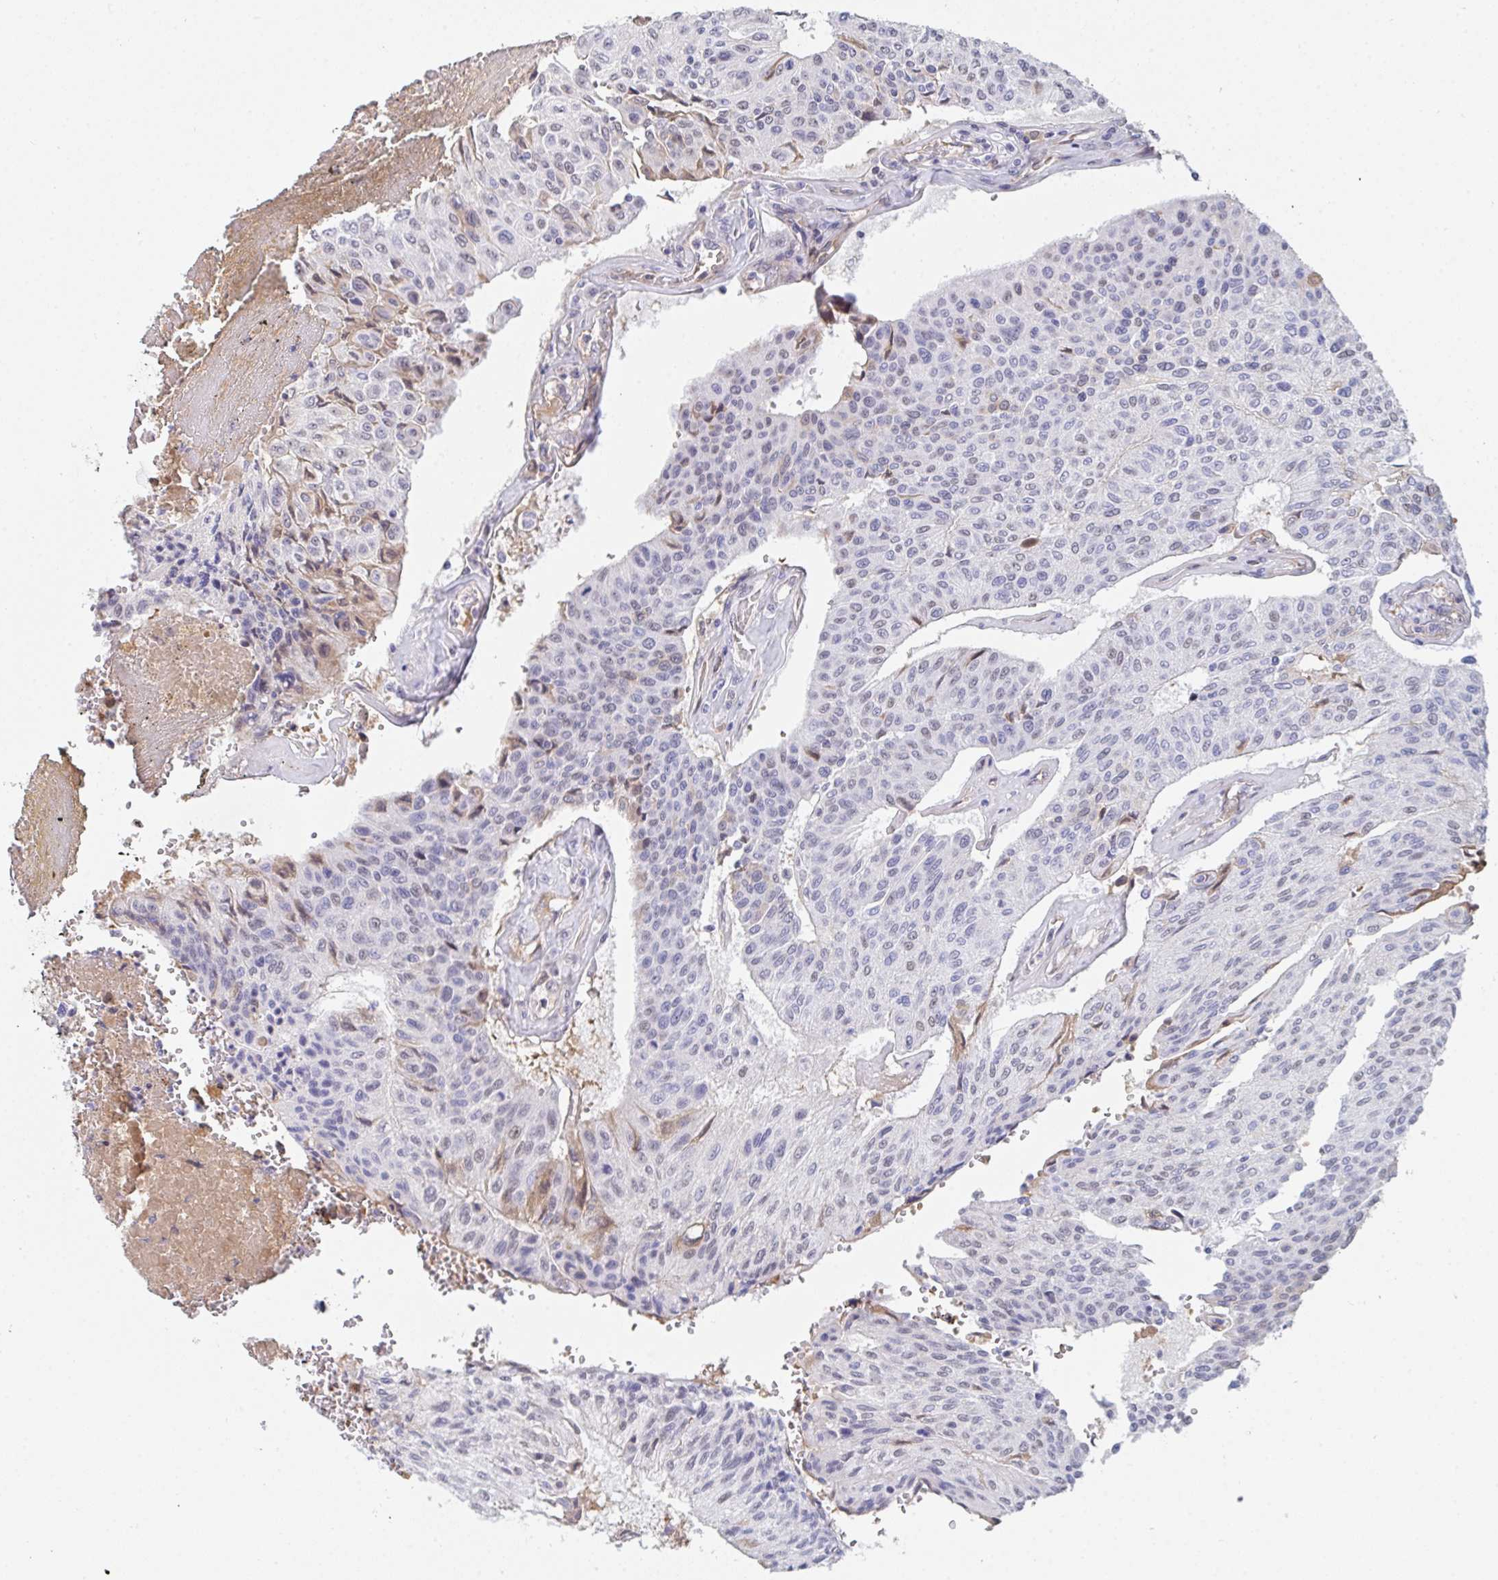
{"staining": {"intensity": "weak", "quantity": "<25%", "location": "nuclear"}, "tissue": "urothelial cancer", "cell_type": "Tumor cells", "image_type": "cancer", "snomed": [{"axis": "morphology", "description": "Urothelial carcinoma, High grade"}, {"axis": "topography", "description": "Urinary bladder"}], "caption": "Tumor cells show no significant positivity in urothelial cancer.", "gene": "DSCAML1", "patient": {"sex": "male", "age": 66}}